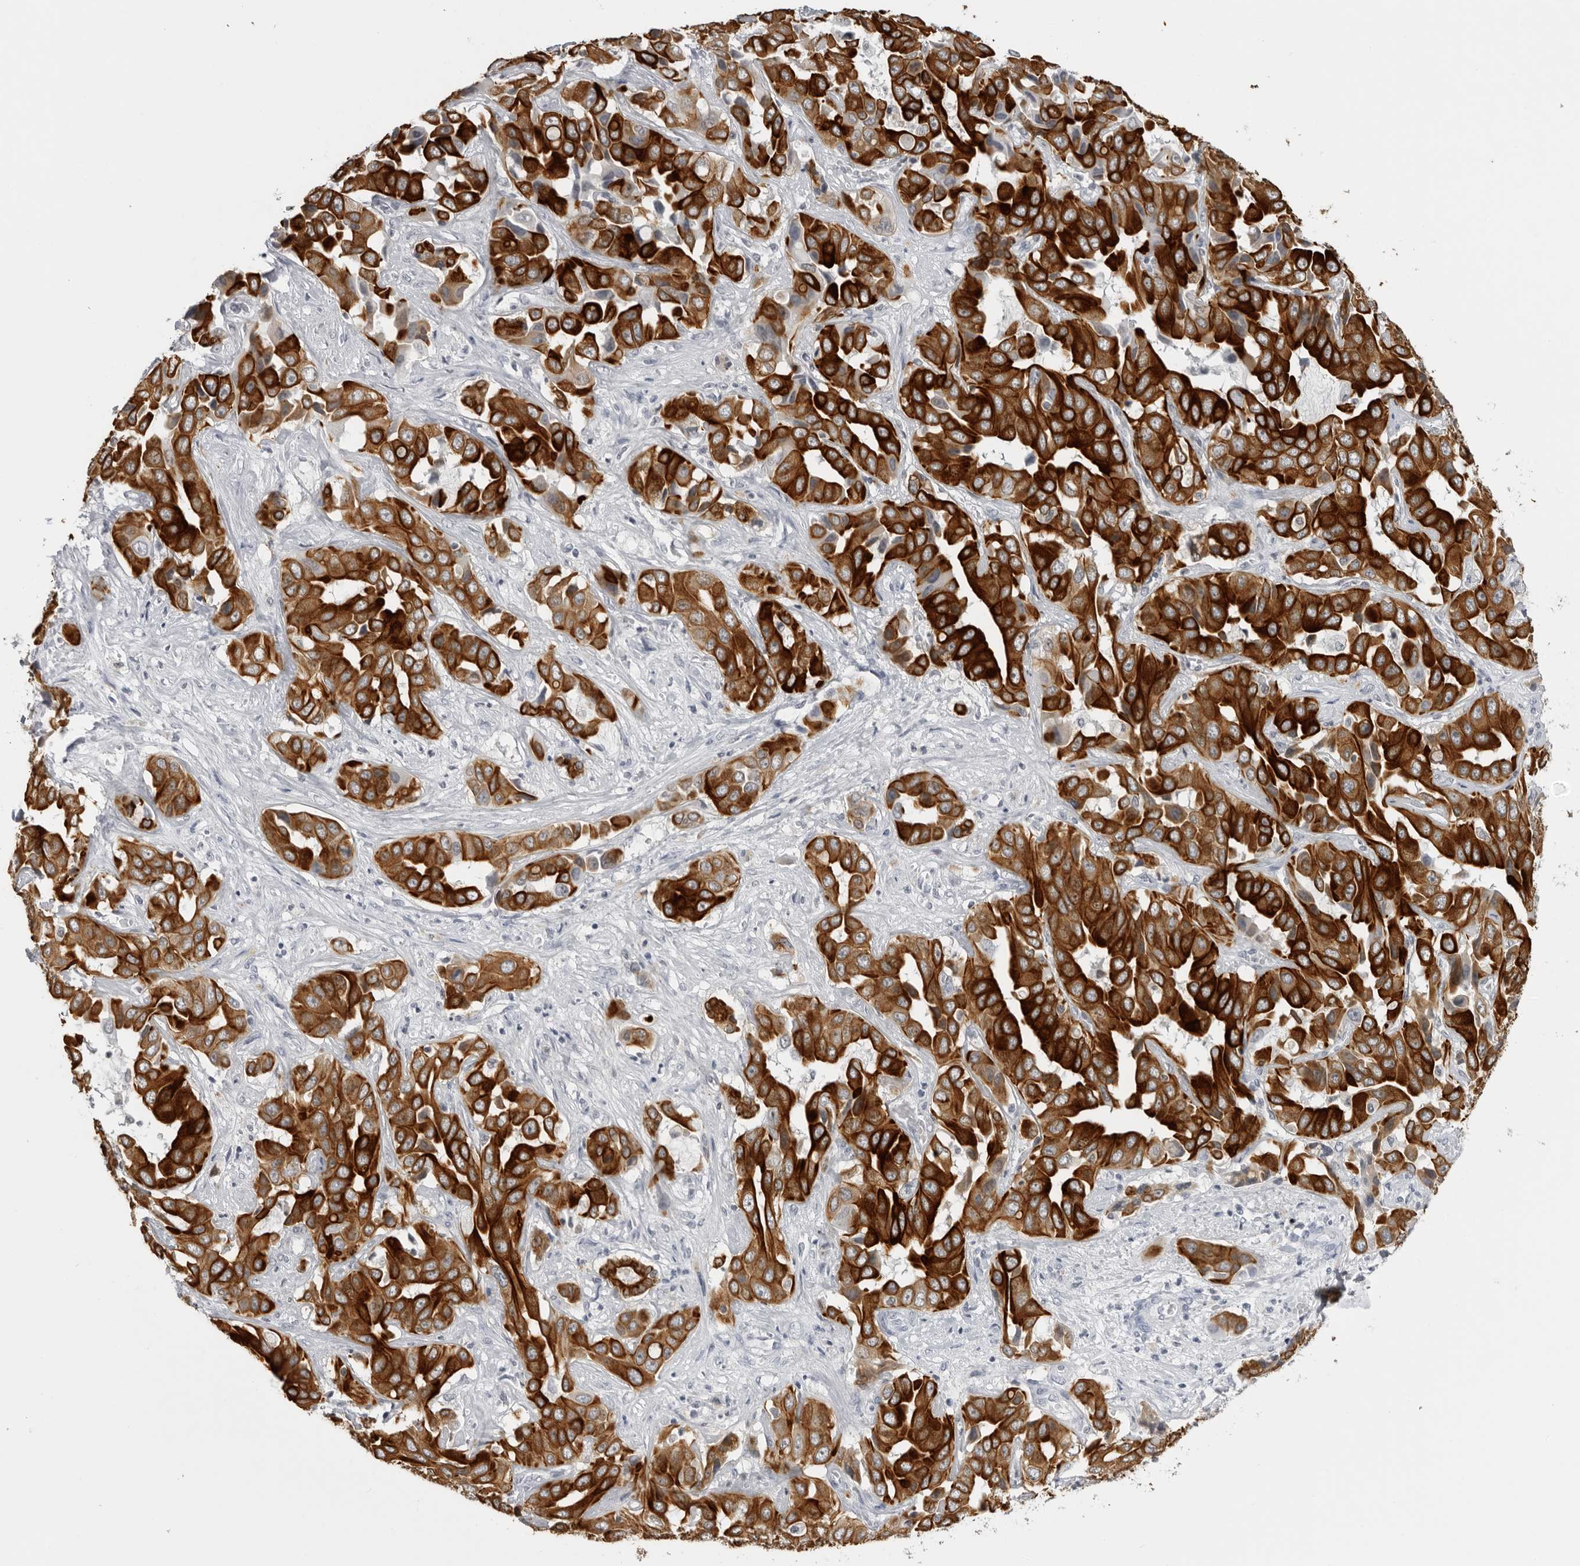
{"staining": {"intensity": "strong", "quantity": ">75%", "location": "cytoplasmic/membranous"}, "tissue": "liver cancer", "cell_type": "Tumor cells", "image_type": "cancer", "snomed": [{"axis": "morphology", "description": "Cholangiocarcinoma"}, {"axis": "topography", "description": "Liver"}], "caption": "A brown stain shows strong cytoplasmic/membranous staining of a protein in liver cancer tumor cells. Nuclei are stained in blue.", "gene": "SERPINF2", "patient": {"sex": "female", "age": 52}}